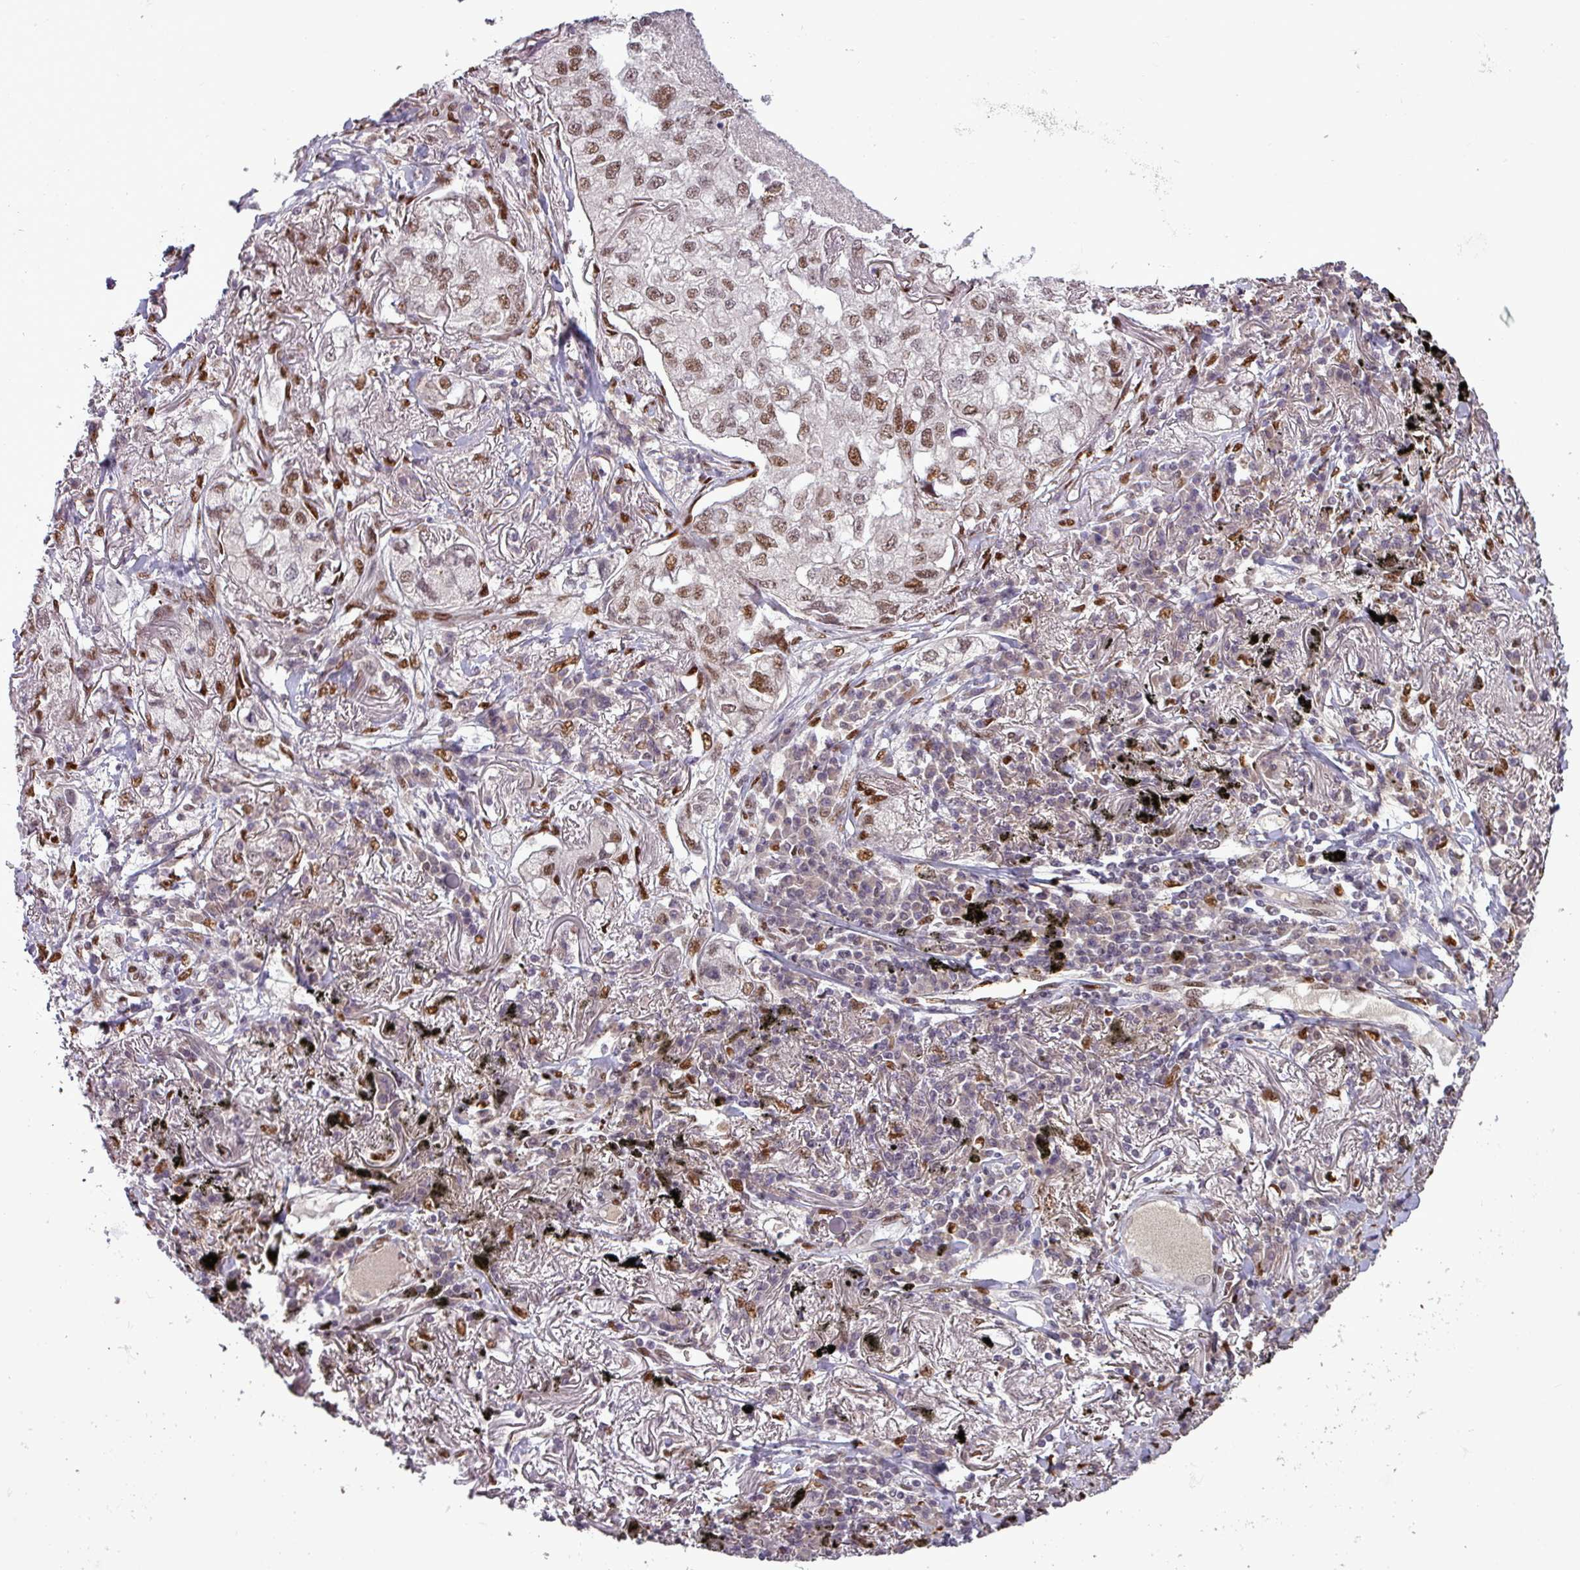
{"staining": {"intensity": "moderate", "quantity": ">75%", "location": "nuclear"}, "tissue": "lung cancer", "cell_type": "Tumor cells", "image_type": "cancer", "snomed": [{"axis": "morphology", "description": "Adenocarcinoma, NOS"}, {"axis": "topography", "description": "Lung"}], "caption": "A brown stain labels moderate nuclear staining of a protein in human lung cancer (adenocarcinoma) tumor cells.", "gene": "IRF2BPL", "patient": {"sex": "male", "age": 65}}